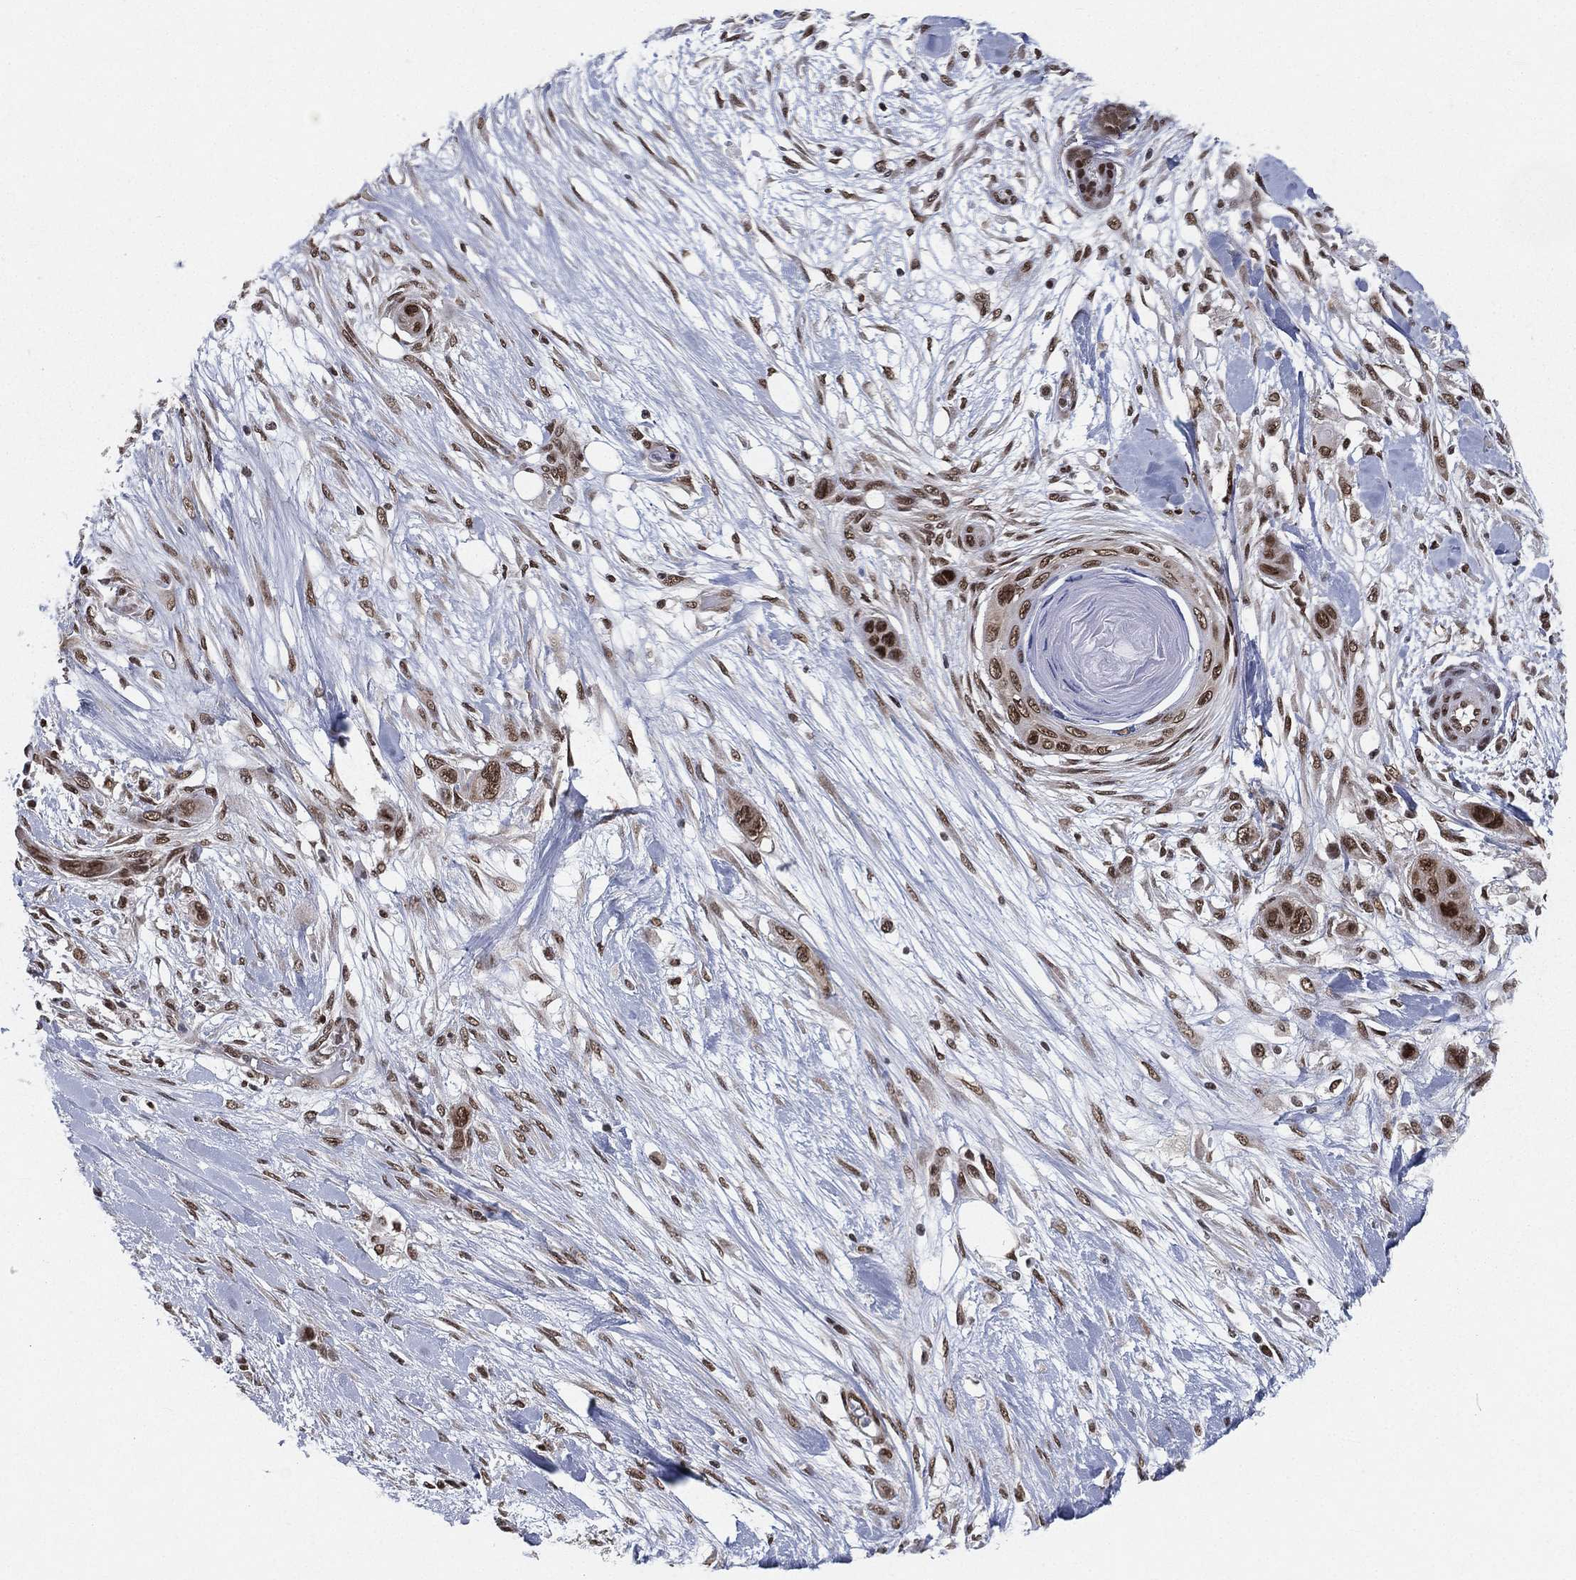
{"staining": {"intensity": "strong", "quantity": "25%-75%", "location": "nuclear"}, "tissue": "skin cancer", "cell_type": "Tumor cells", "image_type": "cancer", "snomed": [{"axis": "morphology", "description": "Squamous cell carcinoma, NOS"}, {"axis": "topography", "description": "Skin"}], "caption": "Human skin cancer stained for a protein (brown) exhibits strong nuclear positive positivity in approximately 25%-75% of tumor cells.", "gene": "FUBP3", "patient": {"sex": "male", "age": 79}}